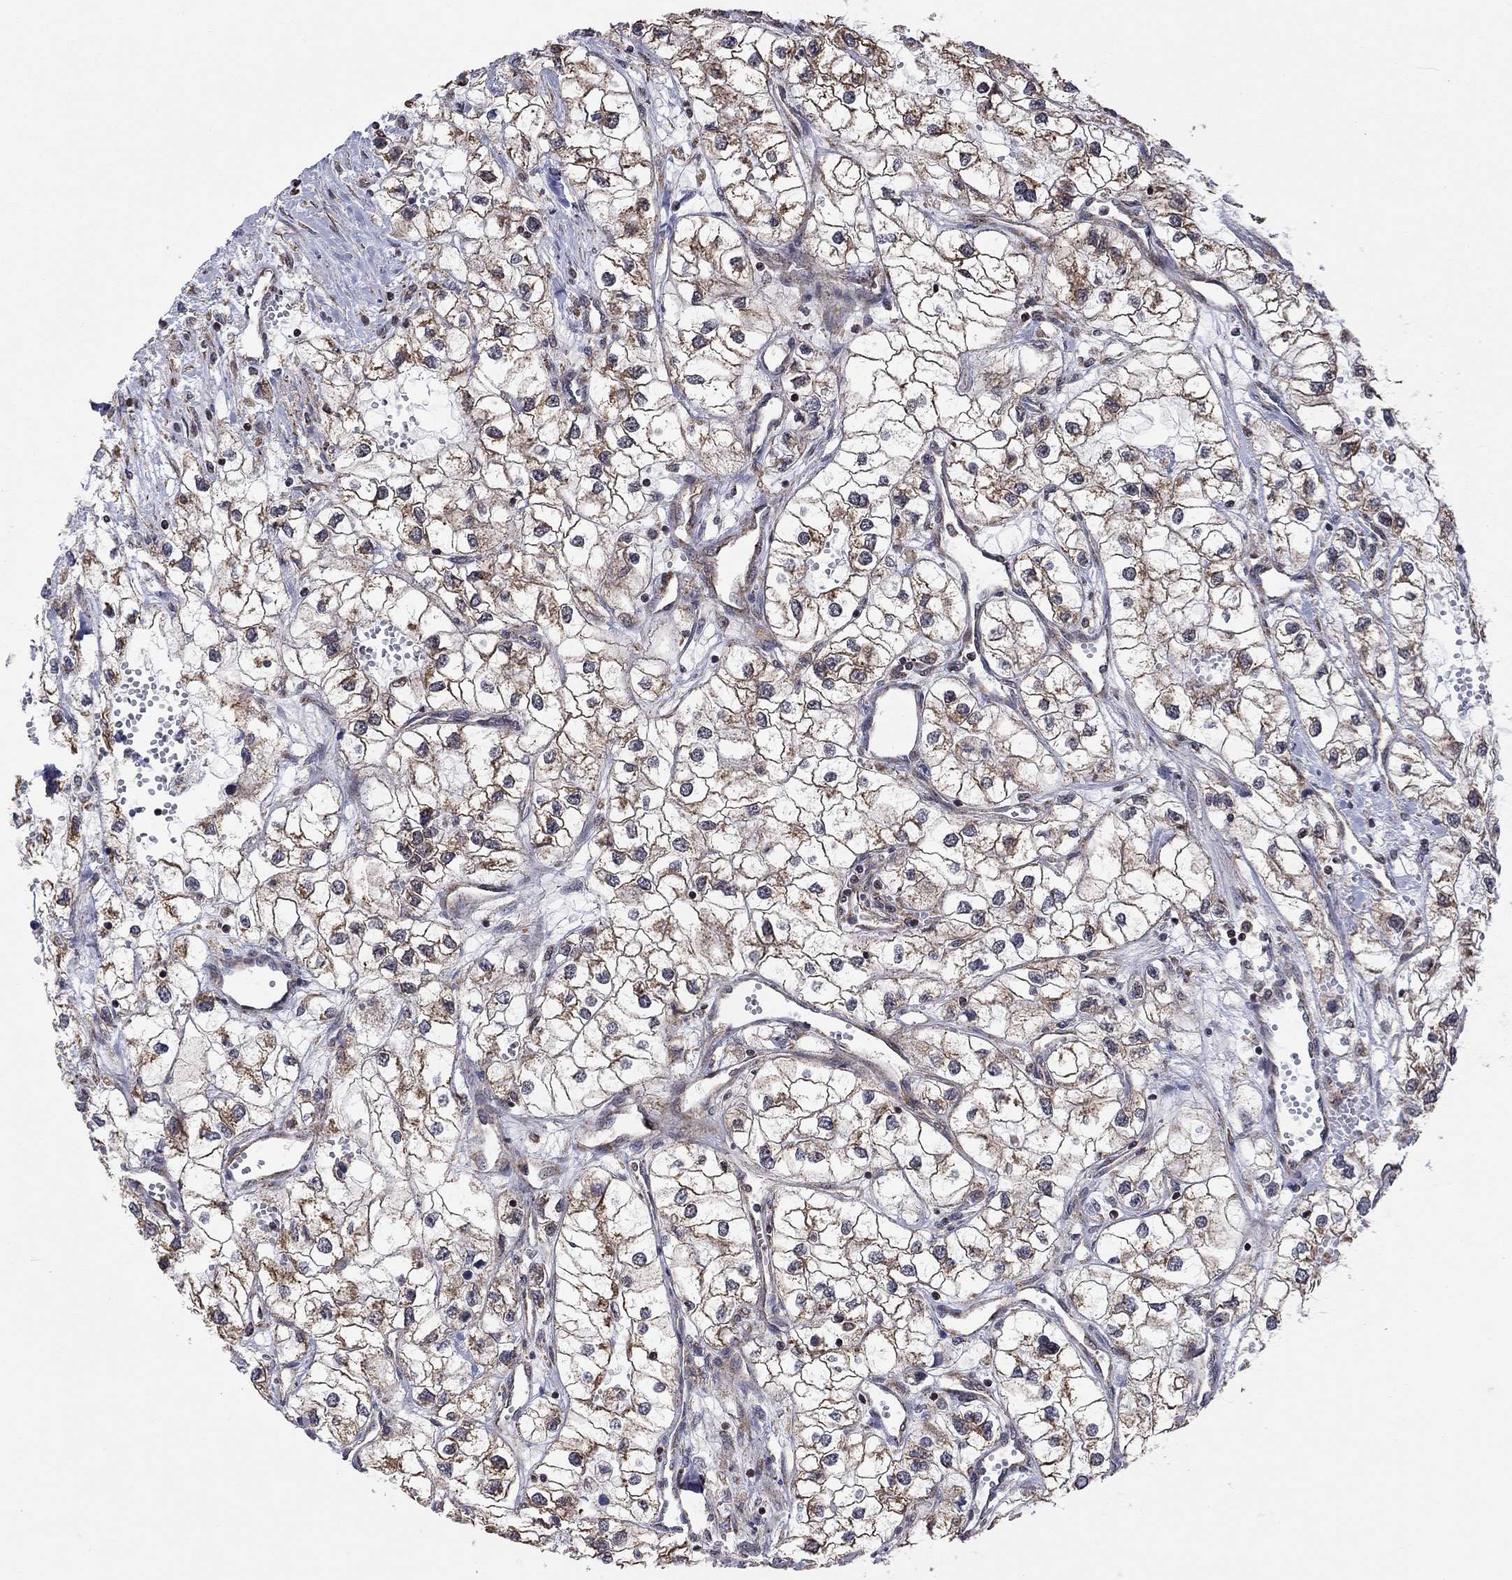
{"staining": {"intensity": "strong", "quantity": "25%-75%", "location": "cytoplasmic/membranous"}, "tissue": "renal cancer", "cell_type": "Tumor cells", "image_type": "cancer", "snomed": [{"axis": "morphology", "description": "Adenocarcinoma, NOS"}, {"axis": "topography", "description": "Kidney"}], "caption": "Tumor cells exhibit strong cytoplasmic/membranous positivity in approximately 25%-75% of cells in renal cancer. (Stains: DAB (3,3'-diaminobenzidine) in brown, nuclei in blue, Microscopy: brightfield microscopy at high magnification).", "gene": "TDP1", "patient": {"sex": "male", "age": 59}}